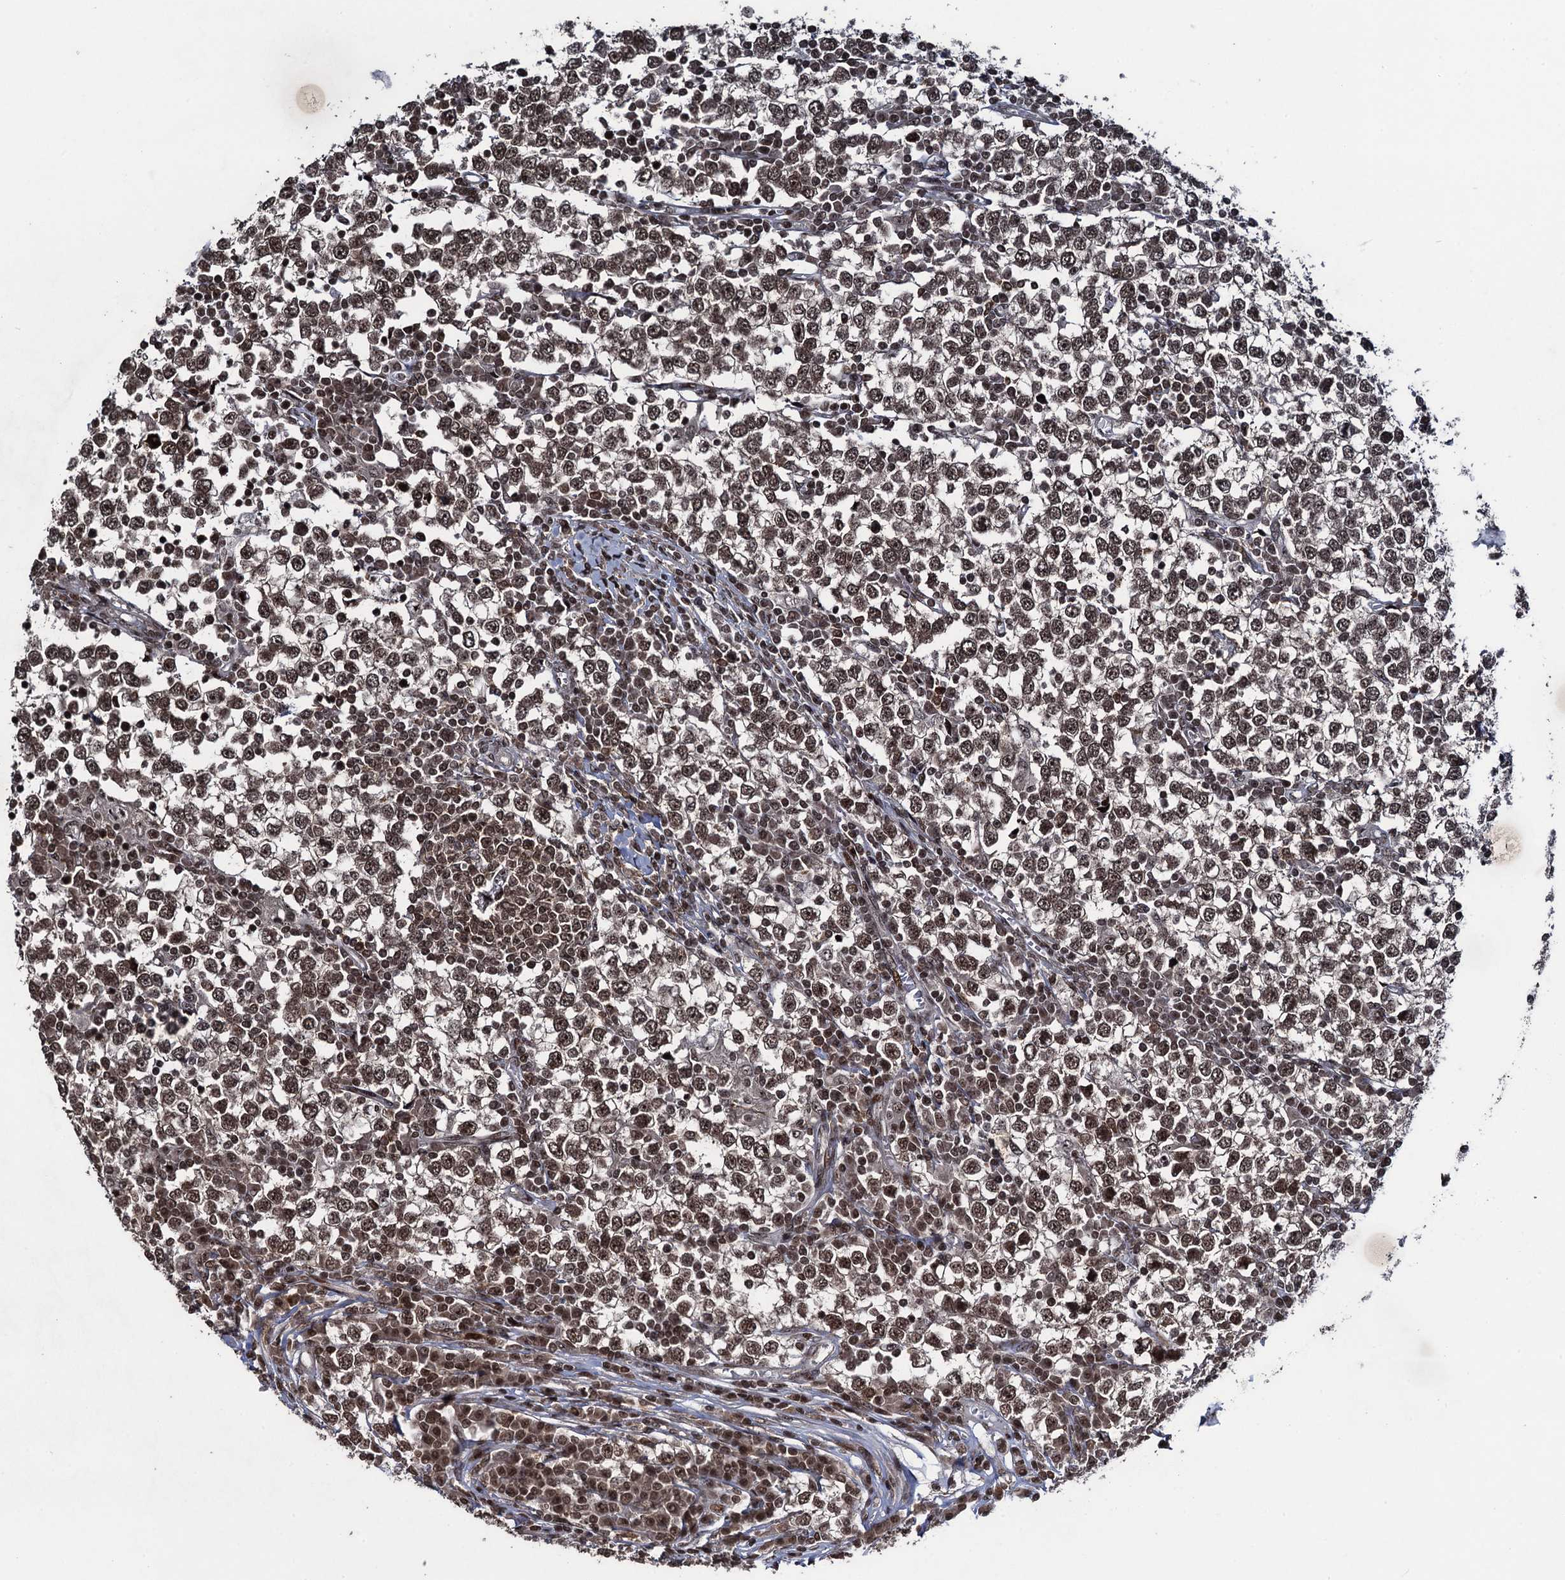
{"staining": {"intensity": "strong", "quantity": ">75%", "location": "nuclear"}, "tissue": "testis cancer", "cell_type": "Tumor cells", "image_type": "cancer", "snomed": [{"axis": "morphology", "description": "Seminoma, NOS"}, {"axis": "topography", "description": "Testis"}], "caption": "A brown stain highlights strong nuclear staining of a protein in seminoma (testis) tumor cells. (brown staining indicates protein expression, while blue staining denotes nuclei).", "gene": "ZNF169", "patient": {"sex": "male", "age": 65}}